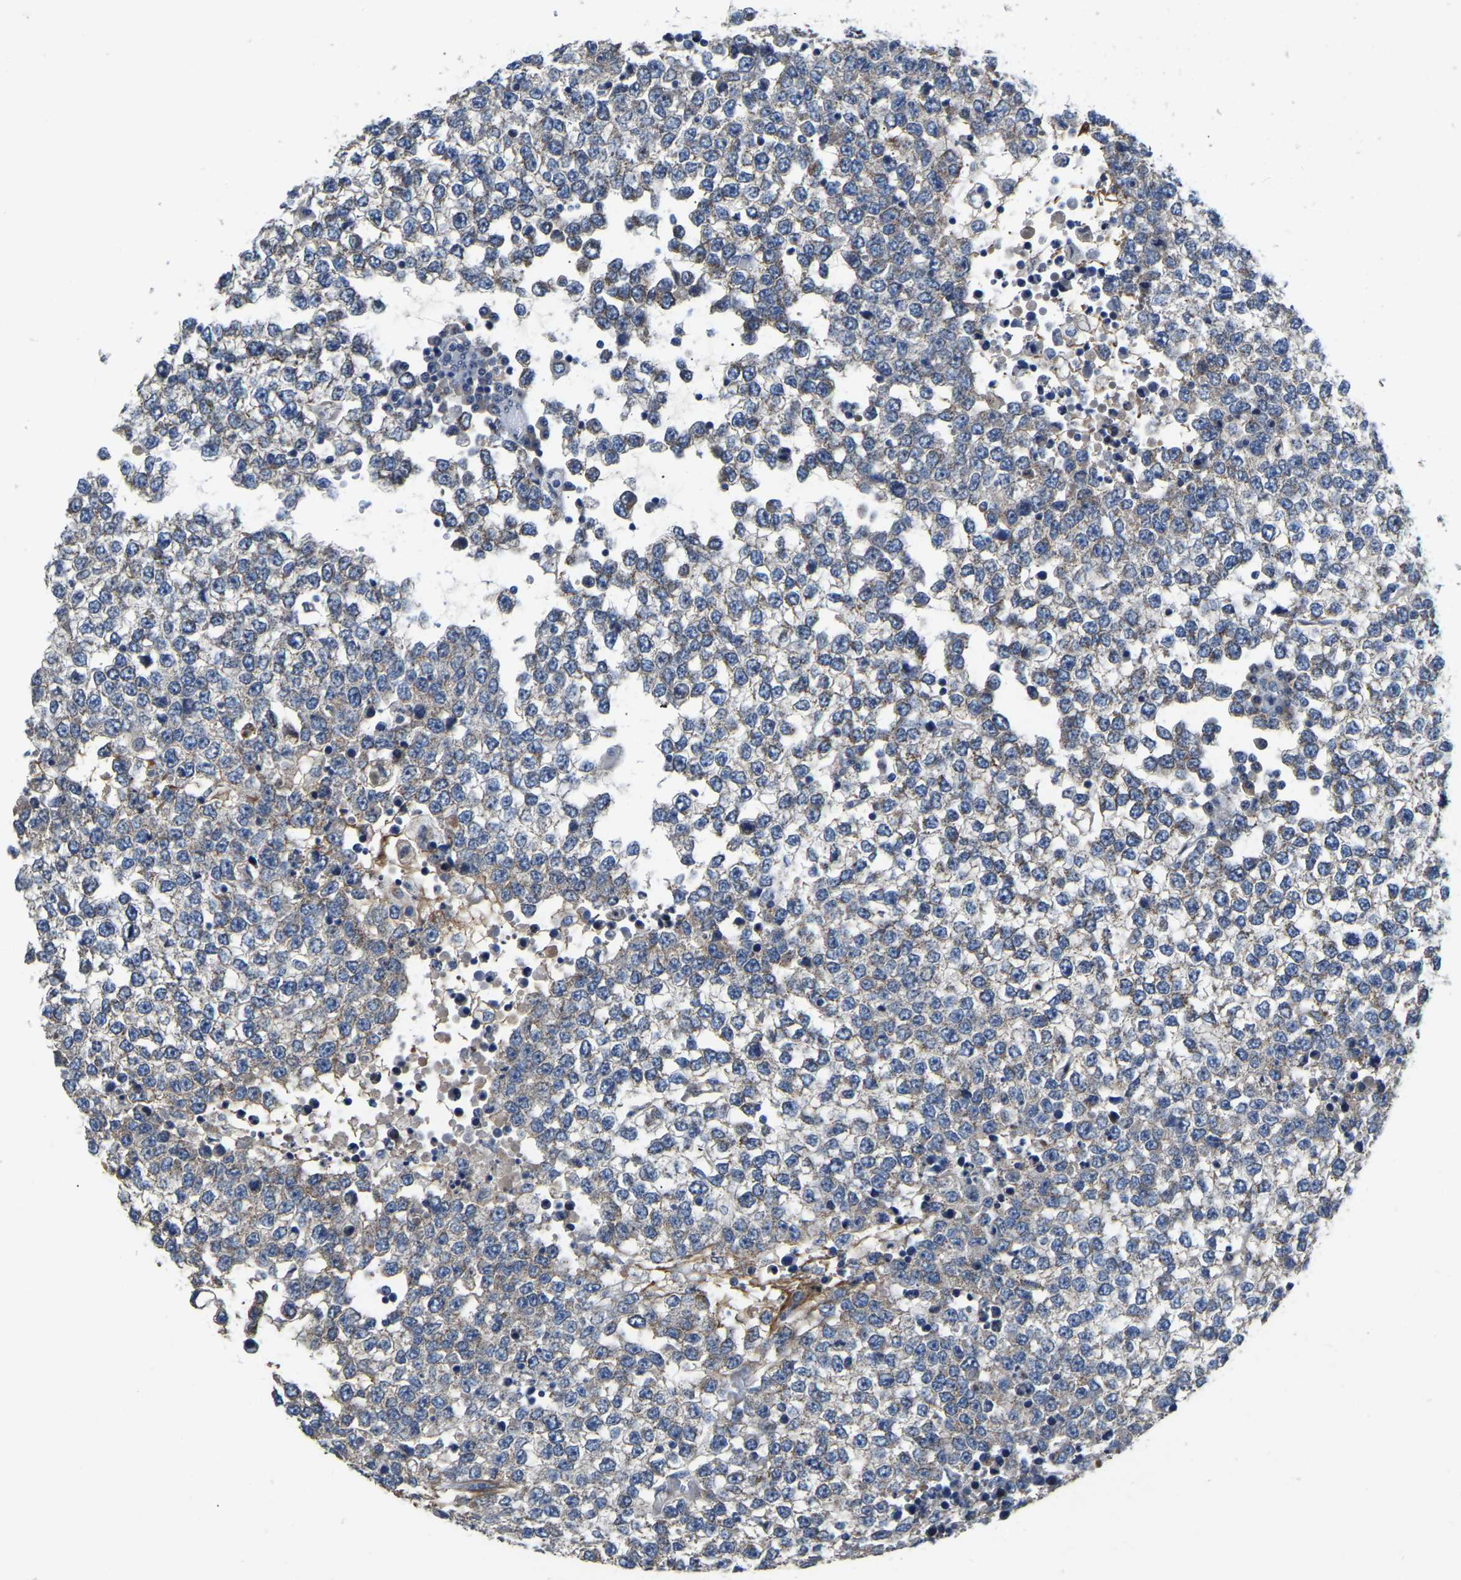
{"staining": {"intensity": "negative", "quantity": "none", "location": "none"}, "tissue": "testis cancer", "cell_type": "Tumor cells", "image_type": "cancer", "snomed": [{"axis": "morphology", "description": "Seminoma, NOS"}, {"axis": "topography", "description": "Testis"}], "caption": "Seminoma (testis) stained for a protein using immunohistochemistry (IHC) reveals no expression tumor cells.", "gene": "HIGD2B", "patient": {"sex": "male", "age": 65}}